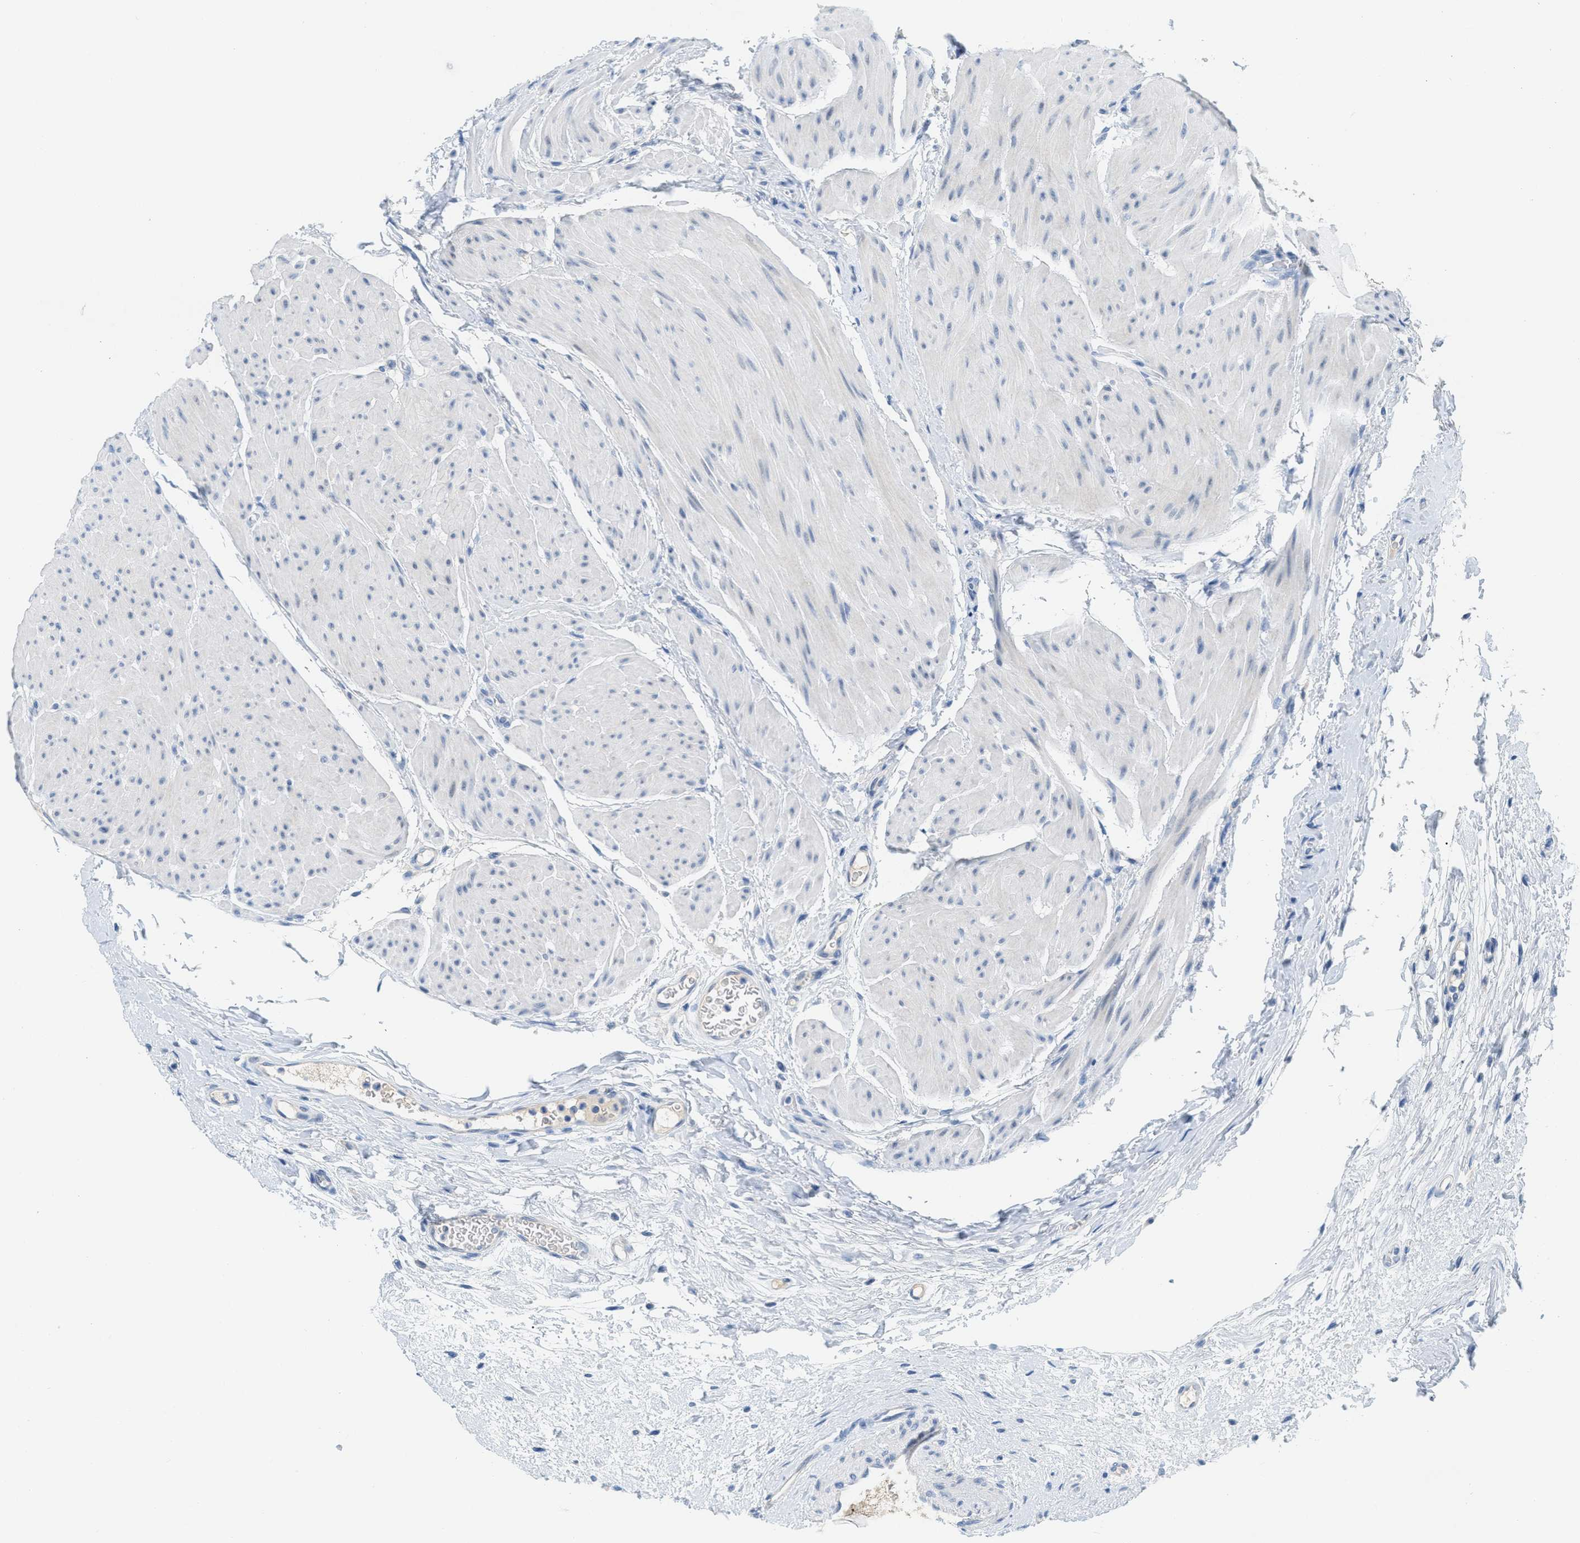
{"staining": {"intensity": "negative", "quantity": "none", "location": "none"}, "tissue": "urinary bladder", "cell_type": "Urothelial cells", "image_type": "normal", "snomed": [{"axis": "morphology", "description": "Normal tissue, NOS"}, {"axis": "topography", "description": "Urinary bladder"}], "caption": "Urothelial cells are negative for protein expression in benign human urinary bladder. (Brightfield microscopy of DAB immunohistochemistry at high magnification).", "gene": "HSF2", "patient": {"sex": "male", "age": 46}}